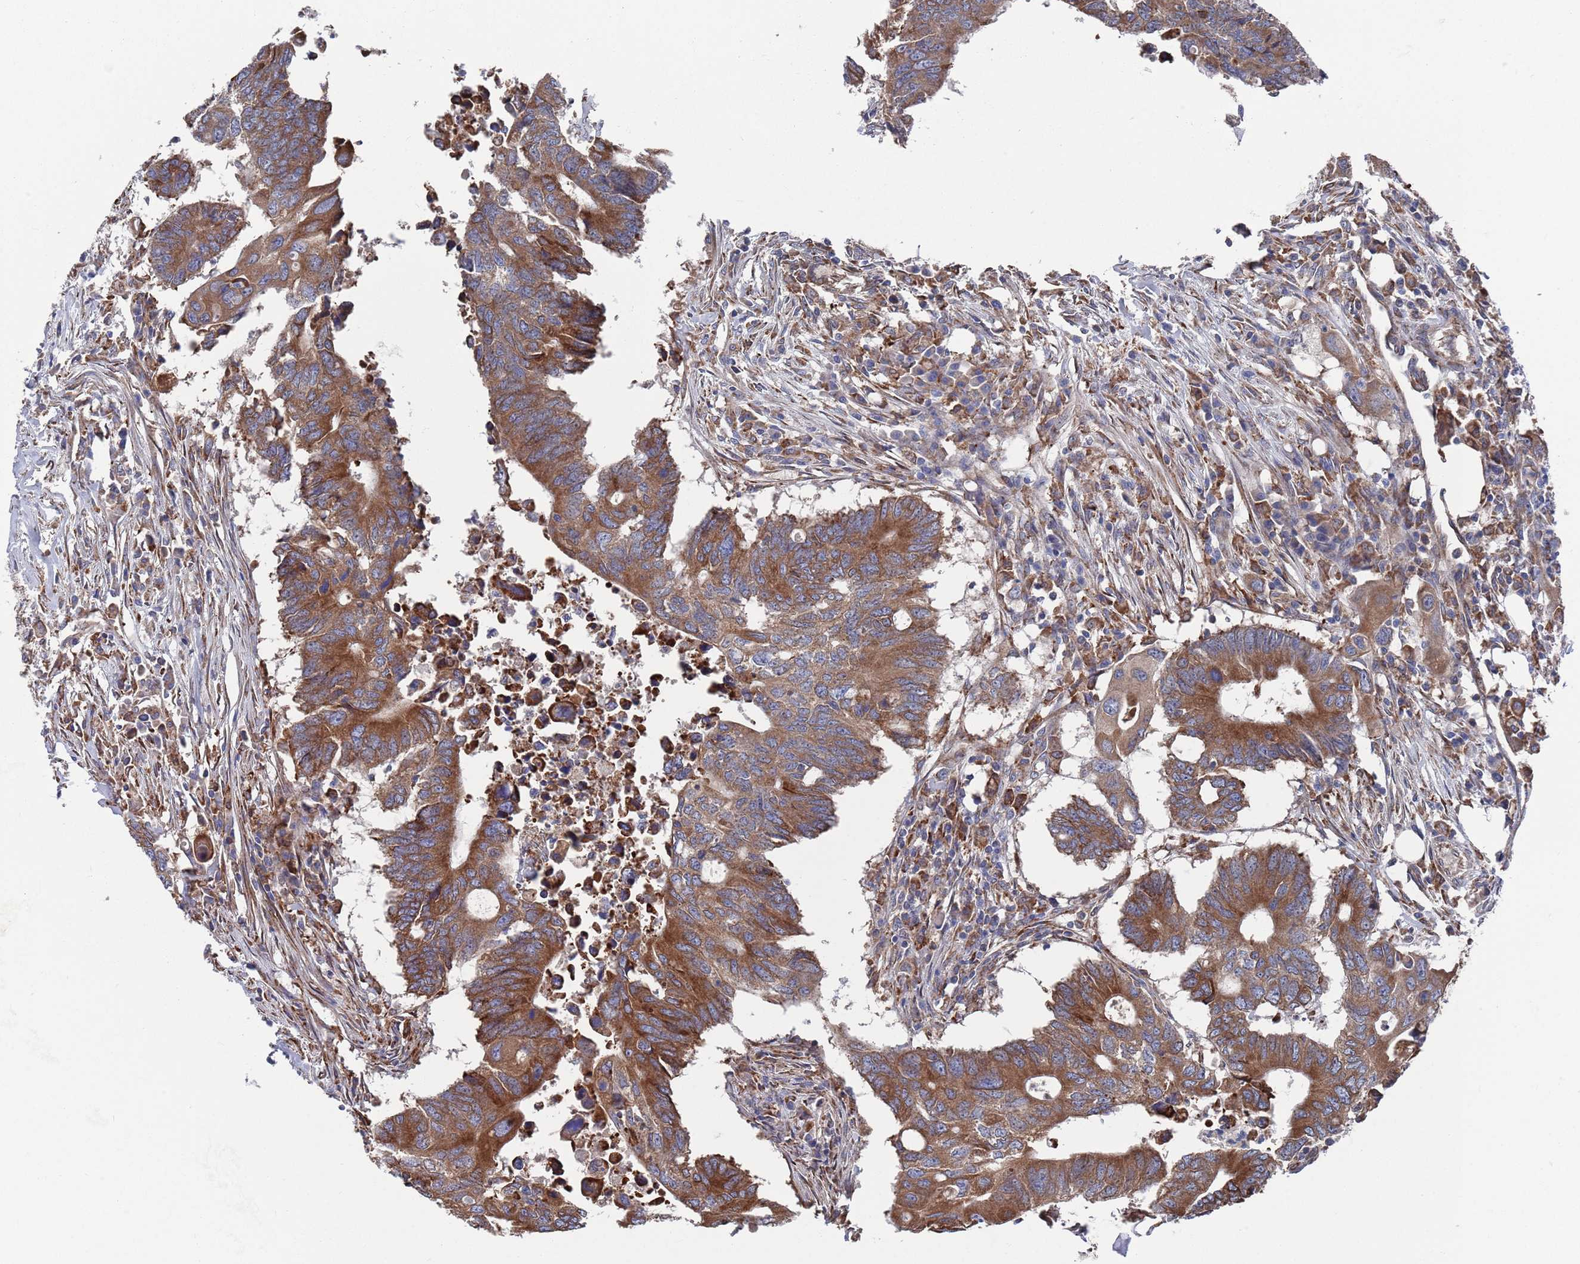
{"staining": {"intensity": "moderate", "quantity": ">75%", "location": "cytoplasmic/membranous"}, "tissue": "colorectal cancer", "cell_type": "Tumor cells", "image_type": "cancer", "snomed": [{"axis": "morphology", "description": "Adenocarcinoma, NOS"}, {"axis": "topography", "description": "Colon"}], "caption": "There is medium levels of moderate cytoplasmic/membranous positivity in tumor cells of colorectal adenocarcinoma, as demonstrated by immunohistochemical staining (brown color).", "gene": "GID8", "patient": {"sex": "male", "age": 71}}